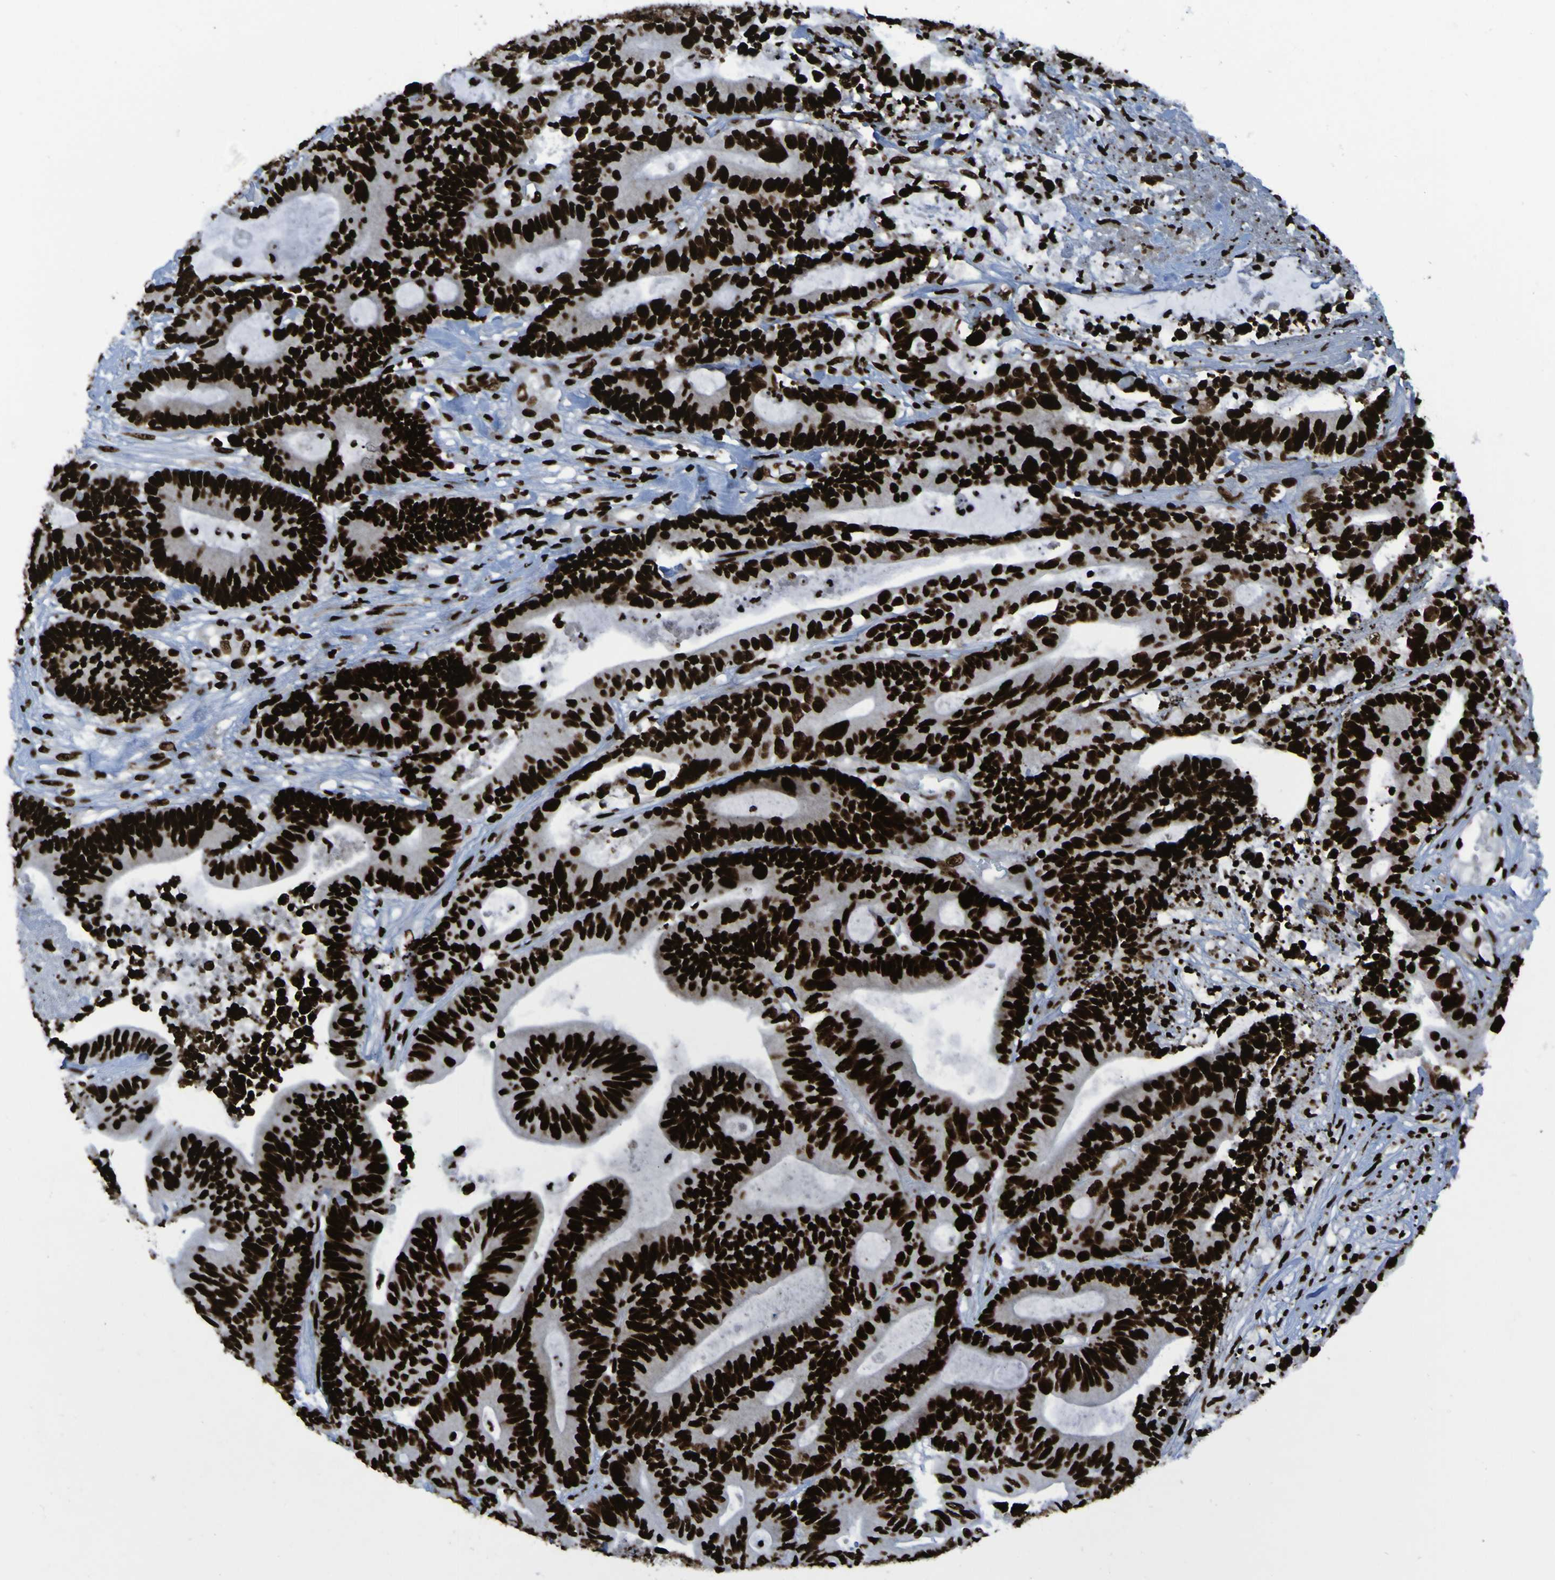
{"staining": {"intensity": "strong", "quantity": ">75%", "location": "nuclear"}, "tissue": "colorectal cancer", "cell_type": "Tumor cells", "image_type": "cancer", "snomed": [{"axis": "morphology", "description": "Adenocarcinoma, NOS"}, {"axis": "topography", "description": "Colon"}], "caption": "Strong nuclear protein positivity is seen in approximately >75% of tumor cells in colorectal cancer.", "gene": "NPM1", "patient": {"sex": "female", "age": 84}}